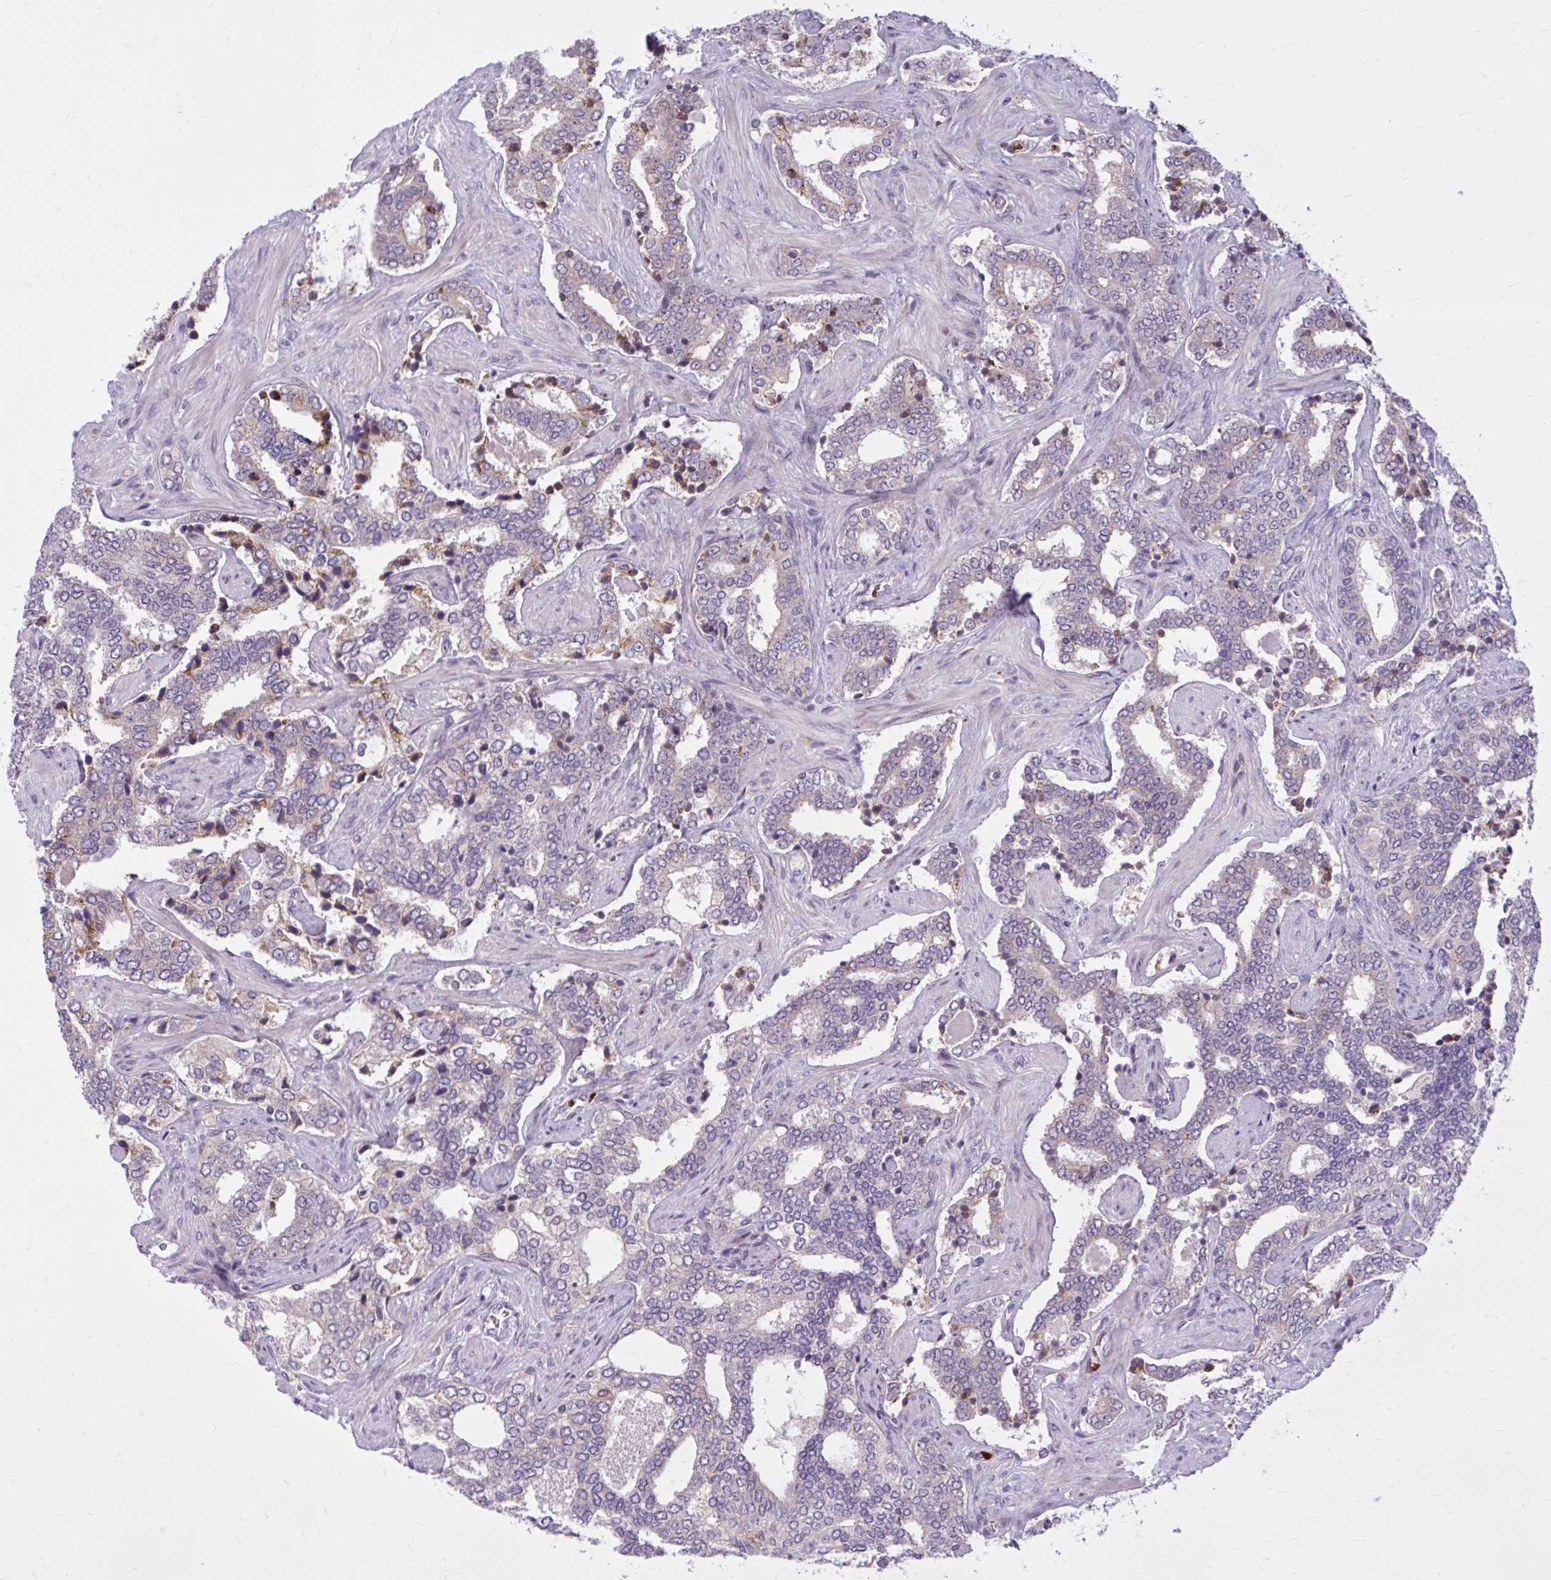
{"staining": {"intensity": "weak", "quantity": "<25%", "location": "cytoplasmic/membranous"}, "tissue": "prostate cancer", "cell_type": "Tumor cells", "image_type": "cancer", "snomed": [{"axis": "morphology", "description": "Adenocarcinoma, High grade"}, {"axis": "topography", "description": "Prostate"}], "caption": "Protein analysis of prostate adenocarcinoma (high-grade) demonstrates no significant expression in tumor cells.", "gene": "SNF8", "patient": {"sex": "male", "age": 60}}